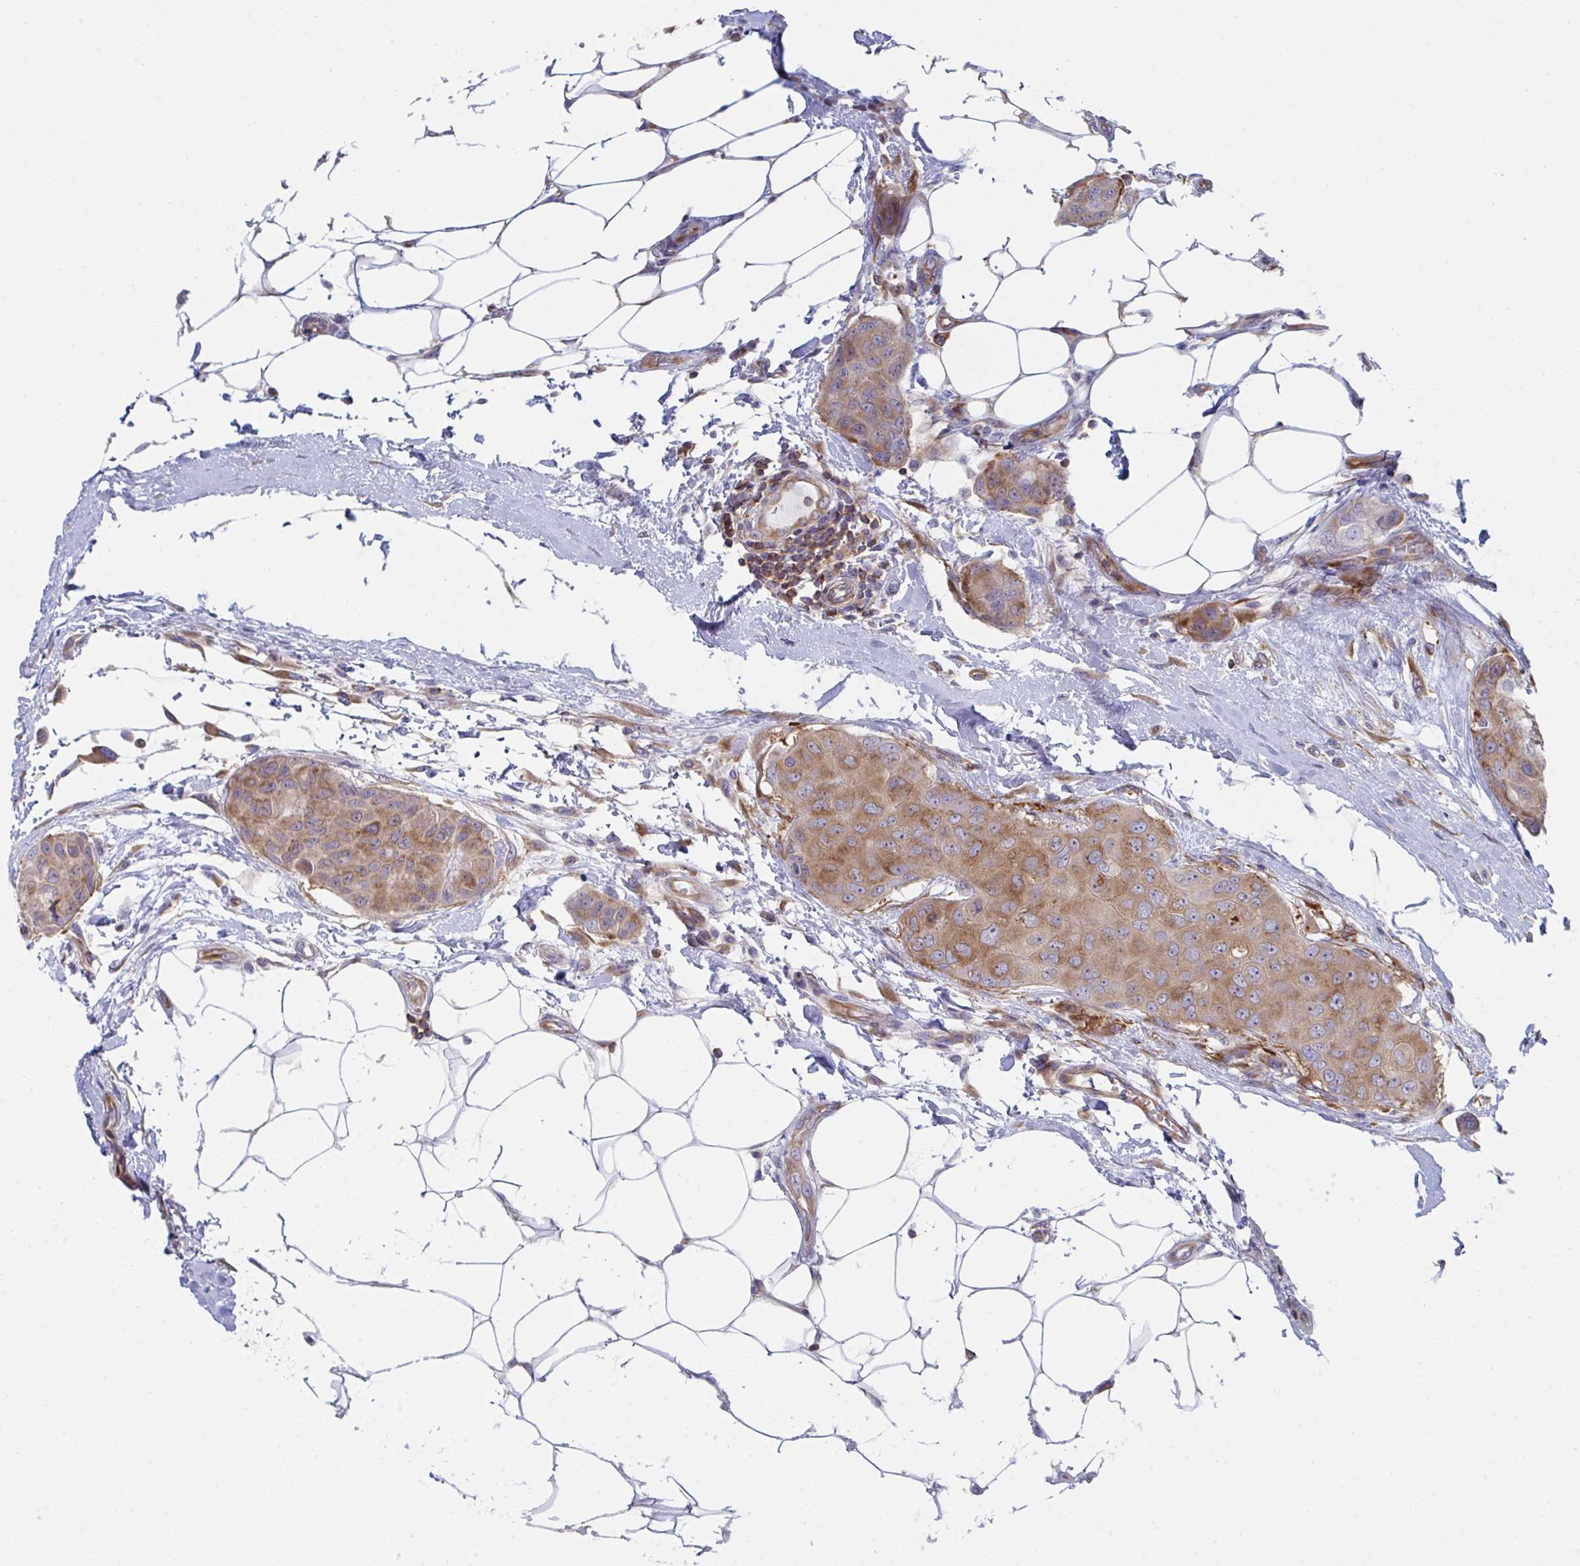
{"staining": {"intensity": "moderate", "quantity": ">75%", "location": "cytoplasmic/membranous"}, "tissue": "breast cancer", "cell_type": "Tumor cells", "image_type": "cancer", "snomed": [{"axis": "morphology", "description": "Duct carcinoma"}, {"axis": "topography", "description": "Breast"}, {"axis": "topography", "description": "Lymph node"}], "caption": "Invasive ductal carcinoma (breast) was stained to show a protein in brown. There is medium levels of moderate cytoplasmic/membranous staining in approximately >75% of tumor cells.", "gene": "WNK1", "patient": {"sex": "female", "age": 80}}